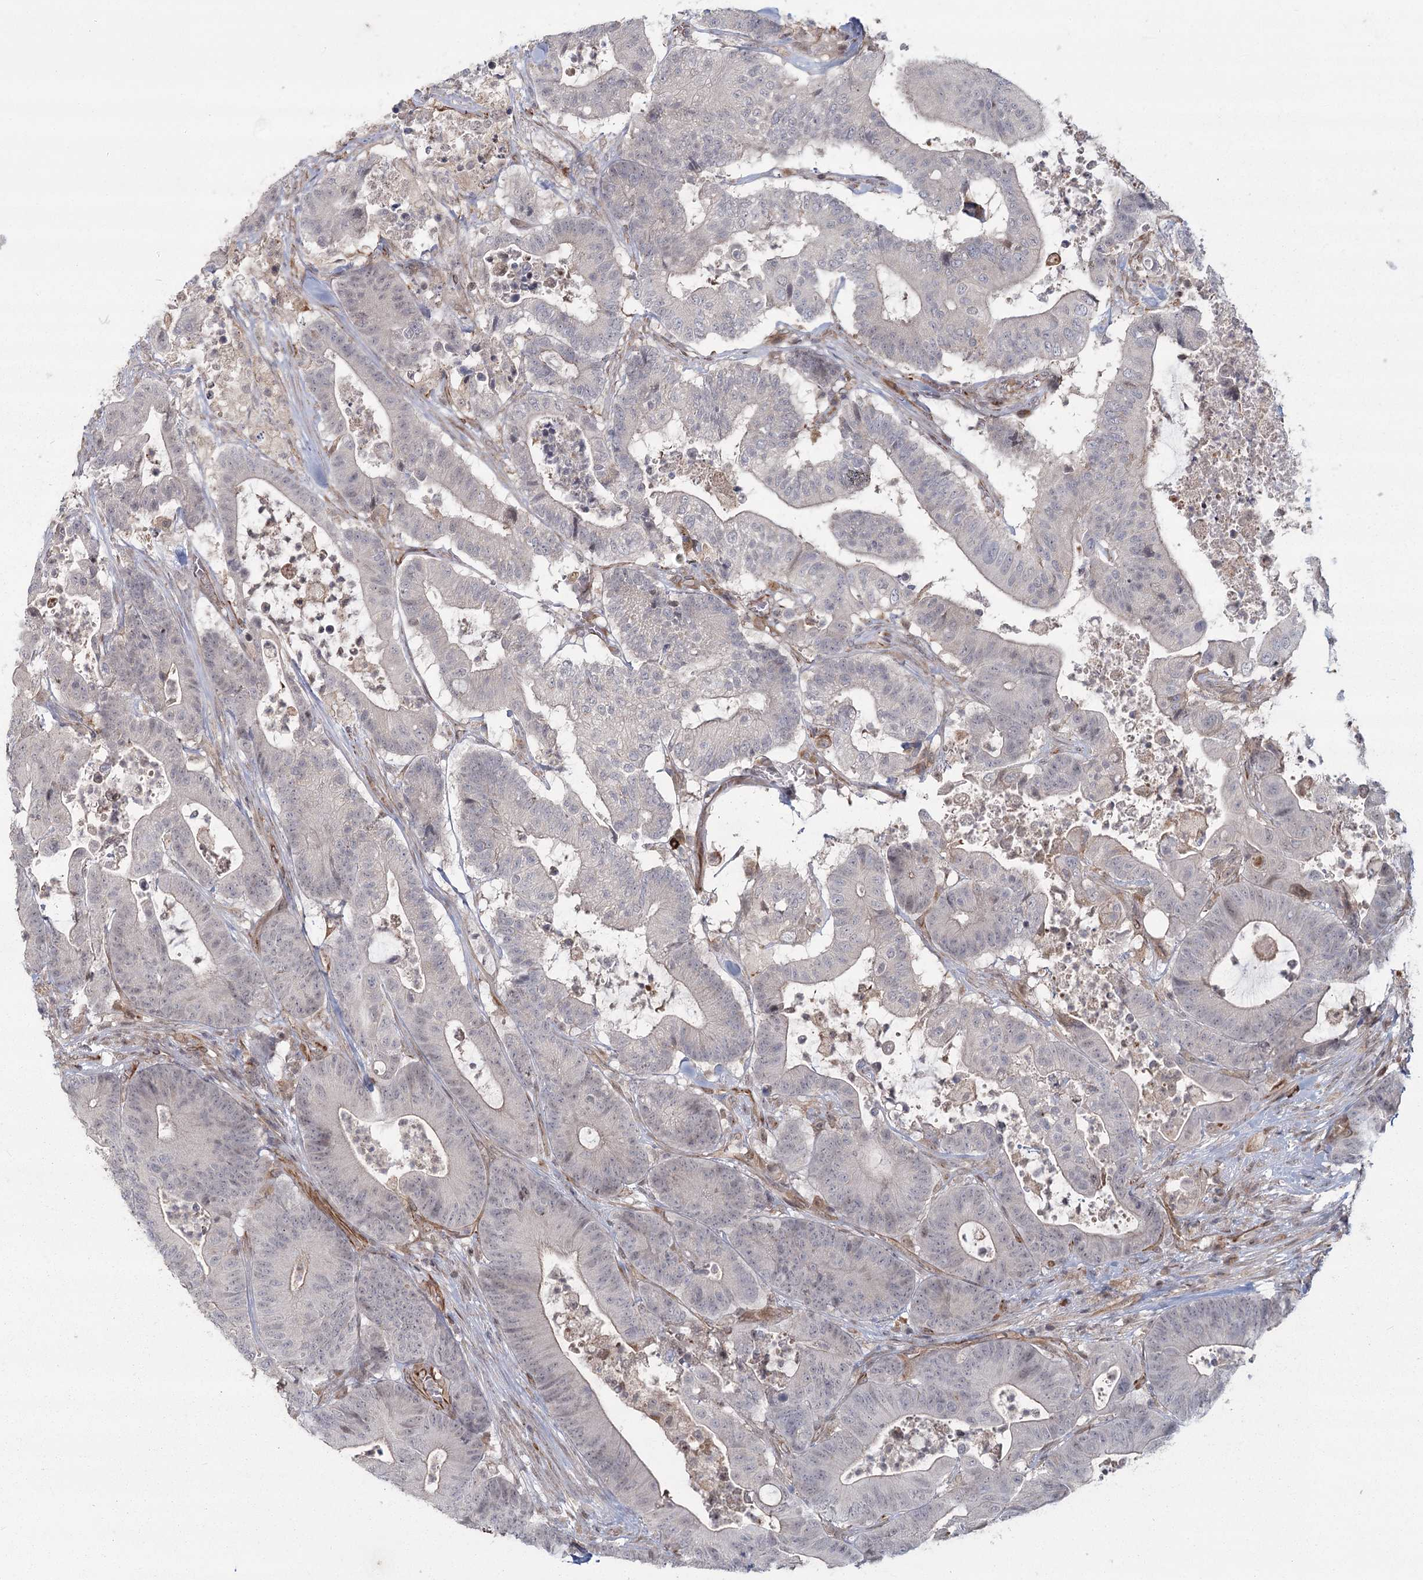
{"staining": {"intensity": "negative", "quantity": "none", "location": "none"}, "tissue": "colorectal cancer", "cell_type": "Tumor cells", "image_type": "cancer", "snomed": [{"axis": "morphology", "description": "Adenocarcinoma, NOS"}, {"axis": "topography", "description": "Colon"}], "caption": "This is an immunohistochemistry (IHC) photomicrograph of colorectal cancer. There is no positivity in tumor cells.", "gene": "AP2M1", "patient": {"sex": "female", "age": 84}}